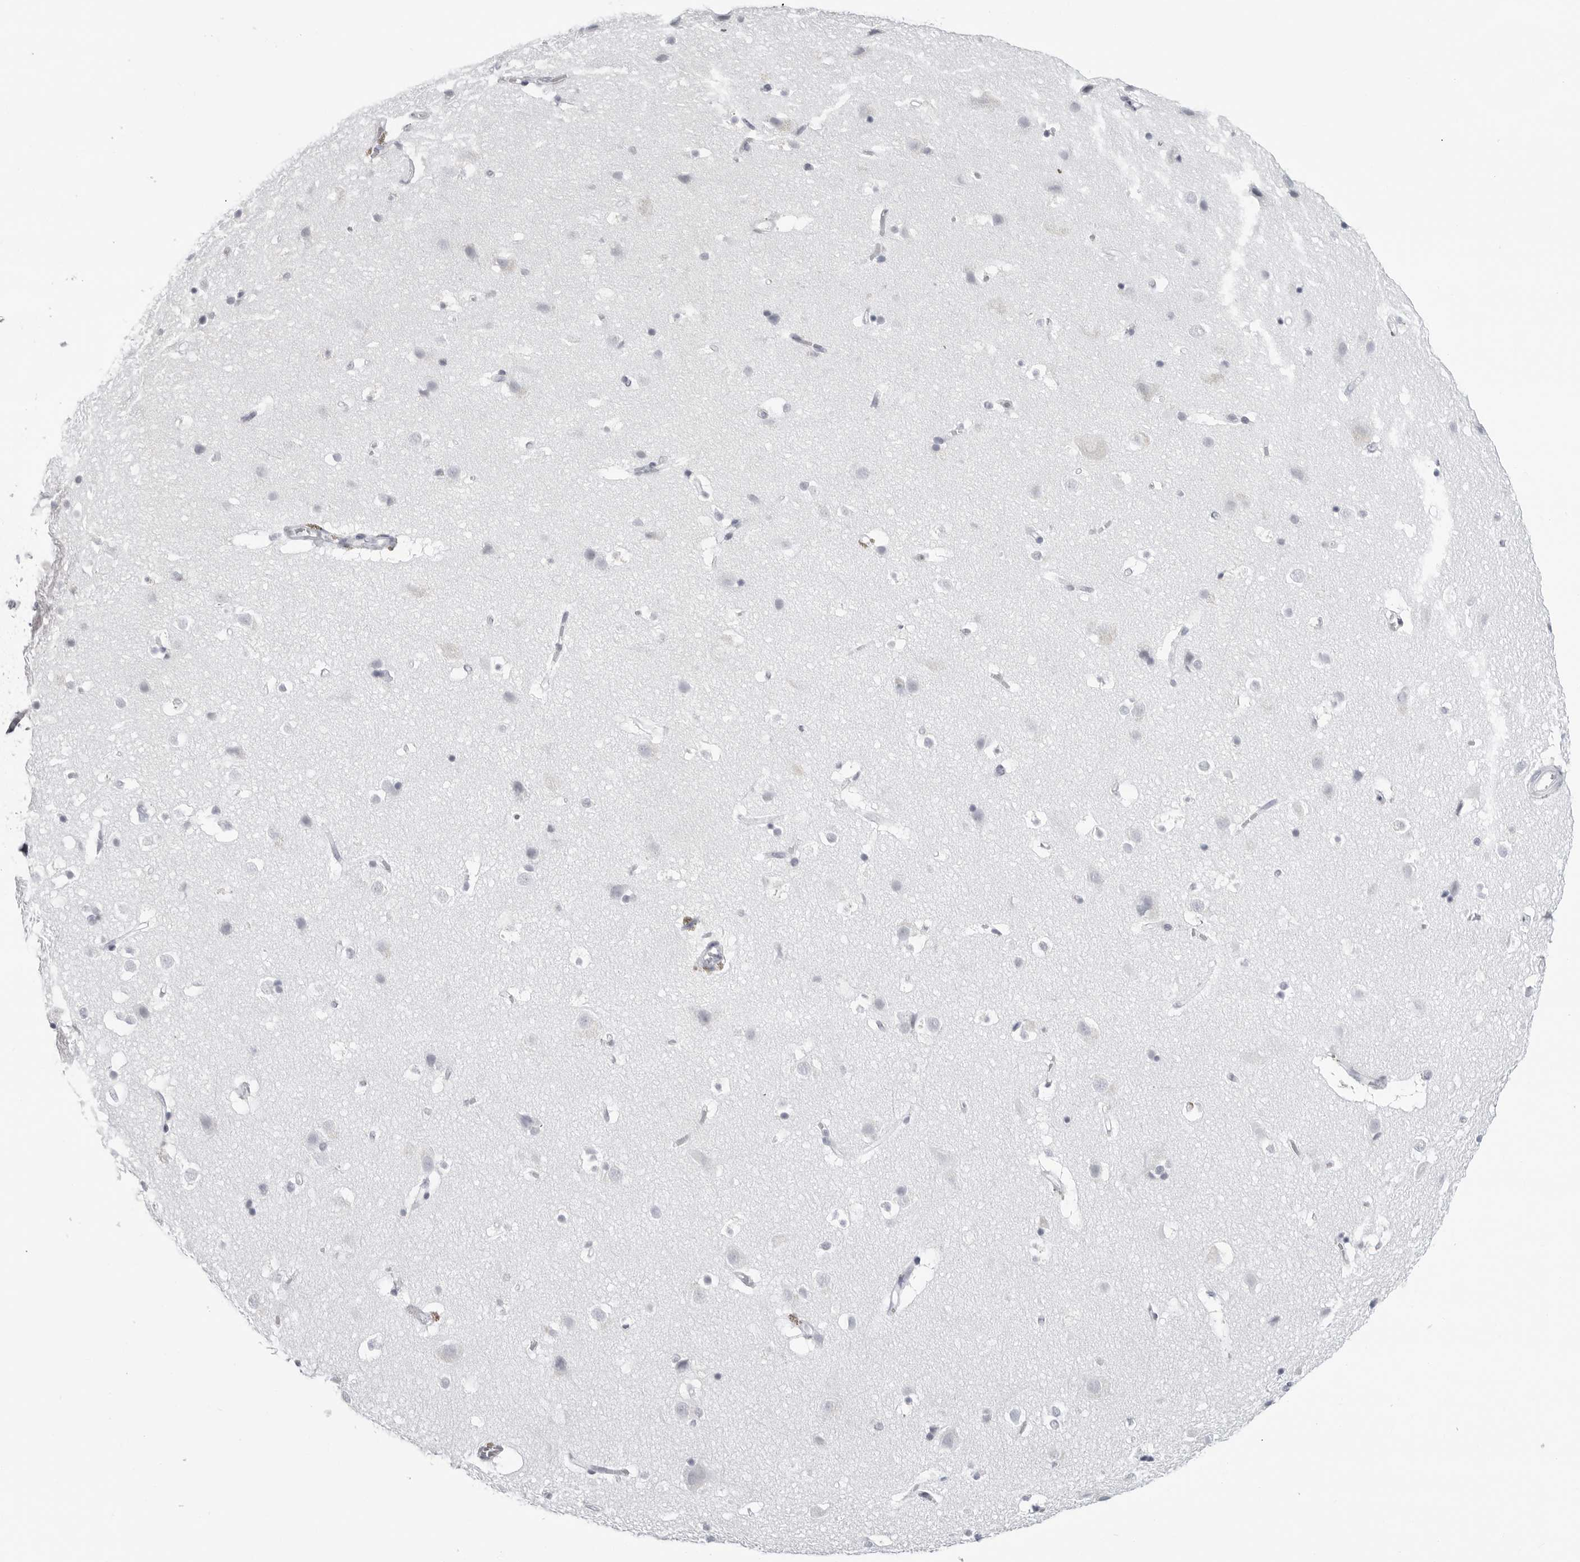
{"staining": {"intensity": "negative", "quantity": "none", "location": "none"}, "tissue": "cerebral cortex", "cell_type": "Endothelial cells", "image_type": "normal", "snomed": [{"axis": "morphology", "description": "Normal tissue, NOS"}, {"axis": "topography", "description": "Cerebral cortex"}], "caption": "An image of cerebral cortex stained for a protein displays no brown staining in endothelial cells. (Immunohistochemistry (ihc), brightfield microscopy, high magnification).", "gene": "PGA3", "patient": {"sex": "male", "age": 54}}